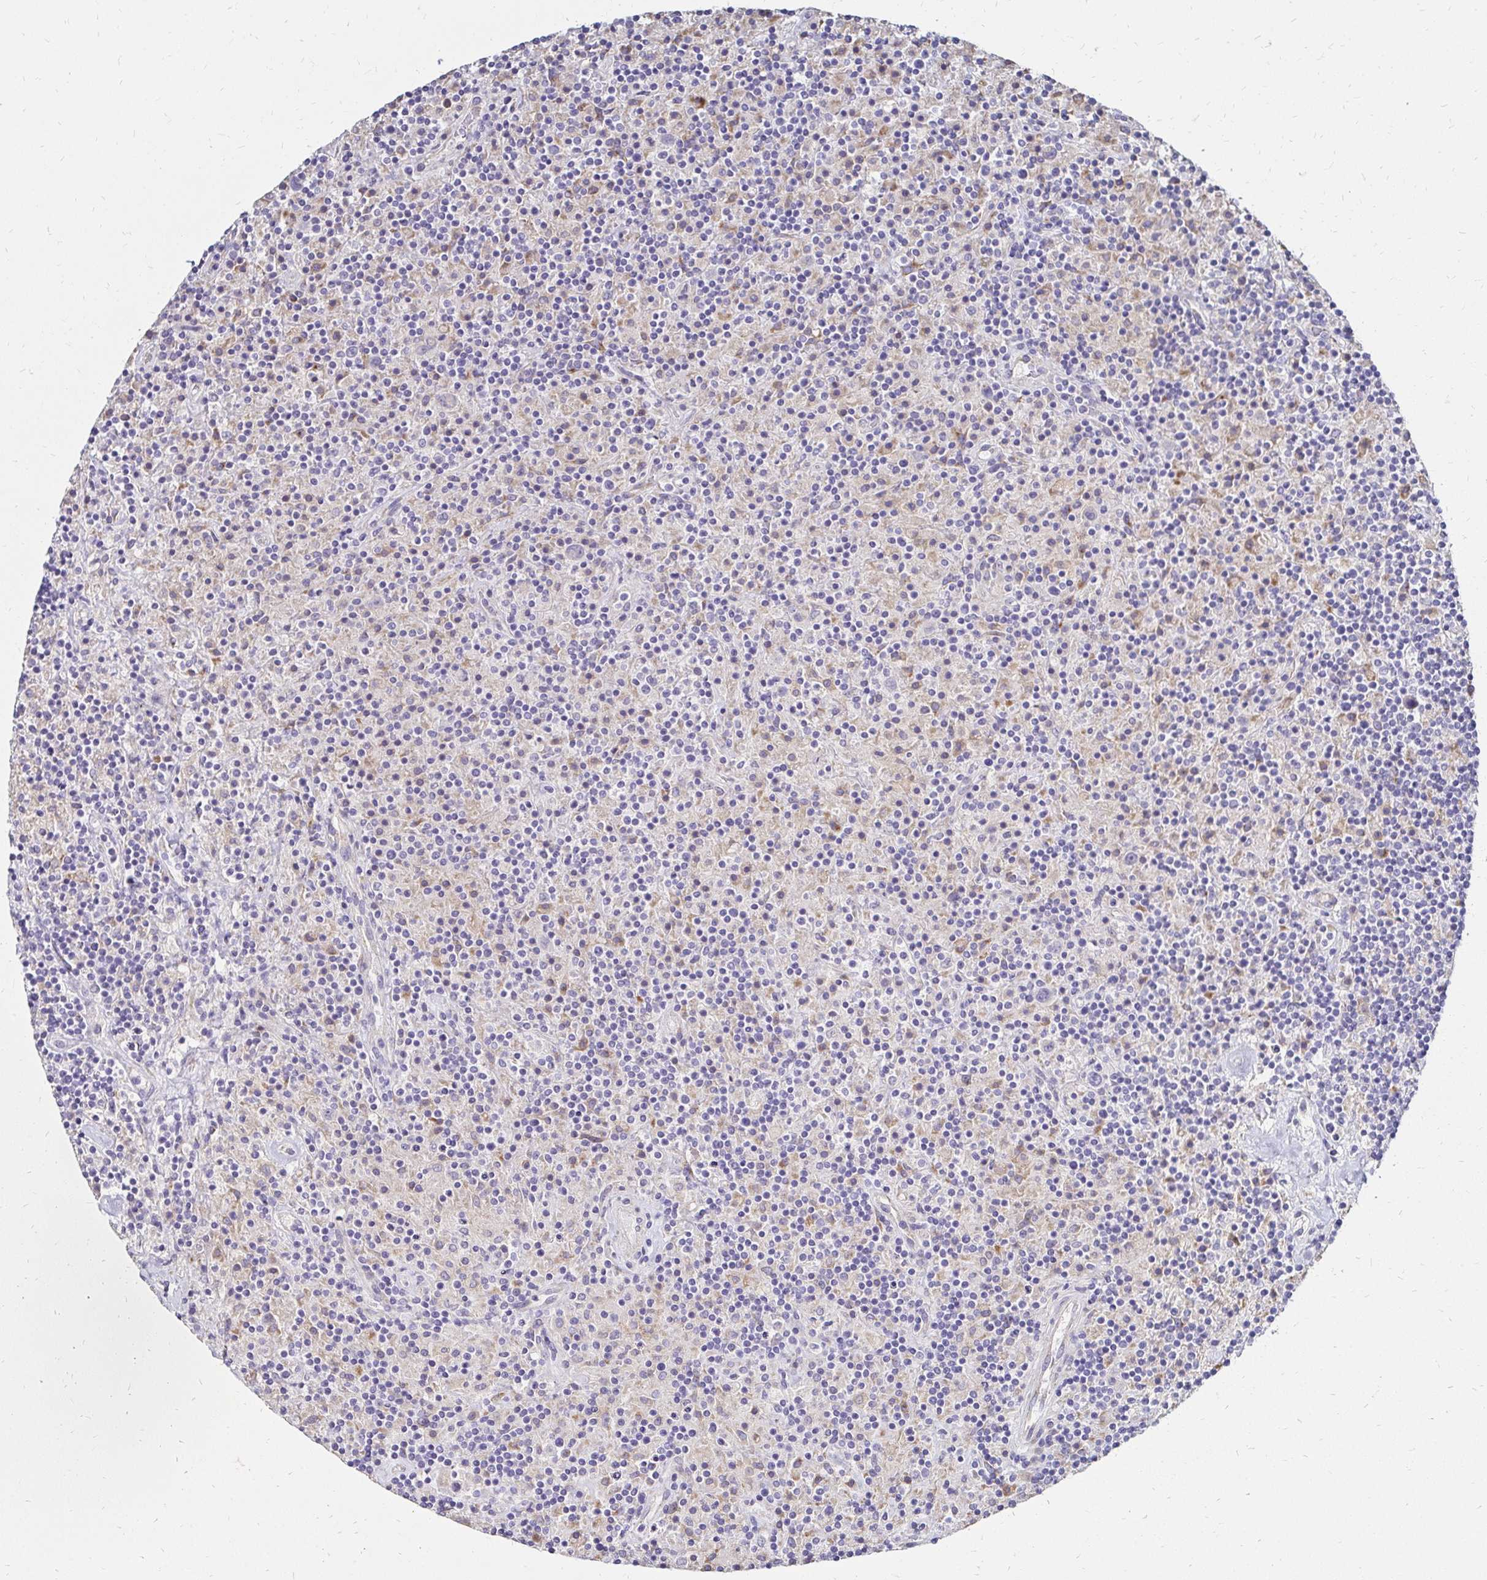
{"staining": {"intensity": "negative", "quantity": "none", "location": "none"}, "tissue": "lymphoma", "cell_type": "Tumor cells", "image_type": "cancer", "snomed": [{"axis": "morphology", "description": "Hodgkin's disease, NOS"}, {"axis": "topography", "description": "Lymph node"}], "caption": "Immunohistochemical staining of Hodgkin's disease displays no significant positivity in tumor cells. (Immunohistochemistry, brightfield microscopy, high magnification).", "gene": "PRIMA1", "patient": {"sex": "male", "age": 70}}